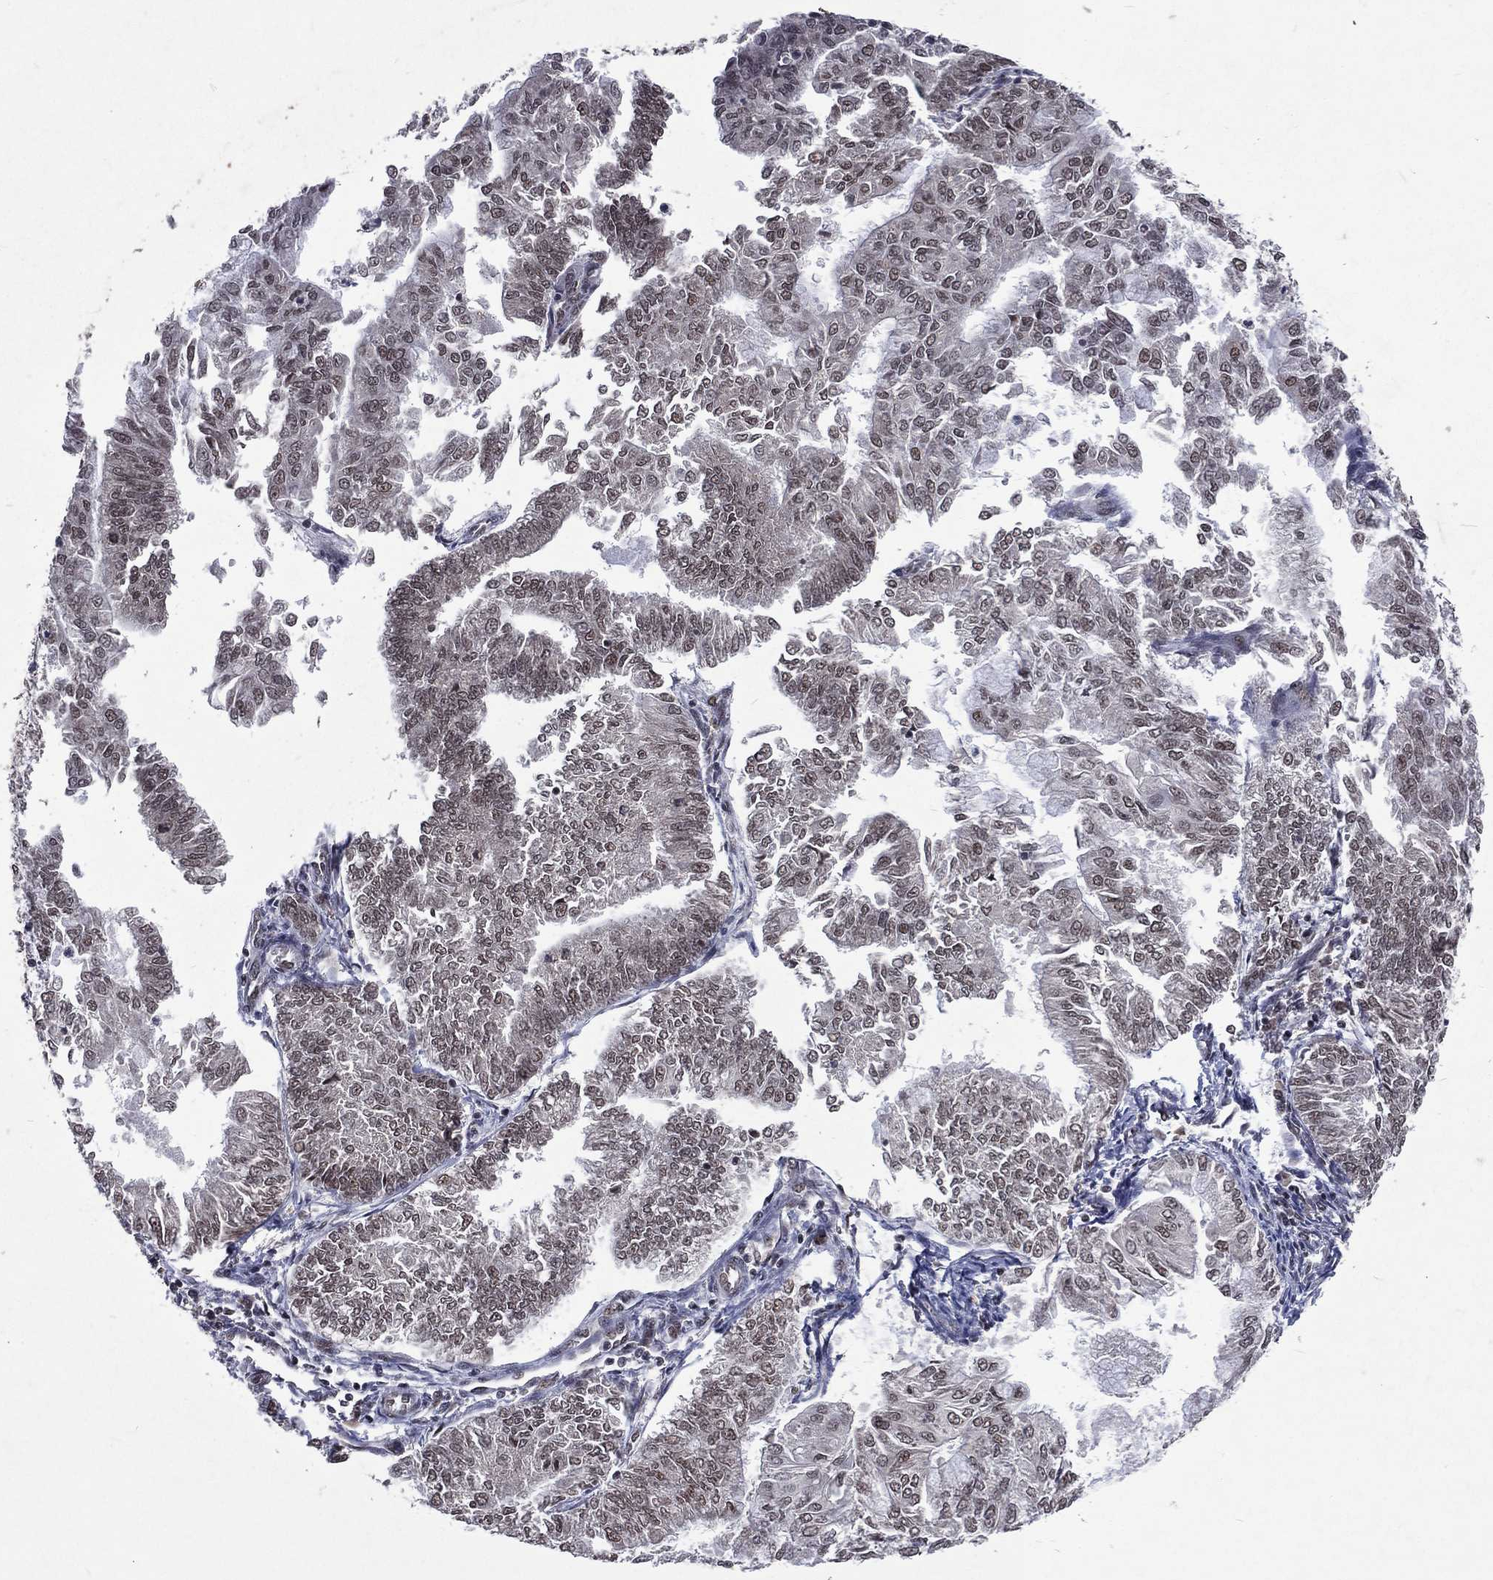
{"staining": {"intensity": "weak", "quantity": "<25%", "location": "cytoplasmic/membranous,nuclear"}, "tissue": "endometrial cancer", "cell_type": "Tumor cells", "image_type": "cancer", "snomed": [{"axis": "morphology", "description": "Adenocarcinoma, NOS"}, {"axis": "topography", "description": "Endometrium"}], "caption": "IHC micrograph of neoplastic tissue: human adenocarcinoma (endometrial) stained with DAB displays no significant protein expression in tumor cells.", "gene": "DMAP1", "patient": {"sex": "female", "age": 59}}